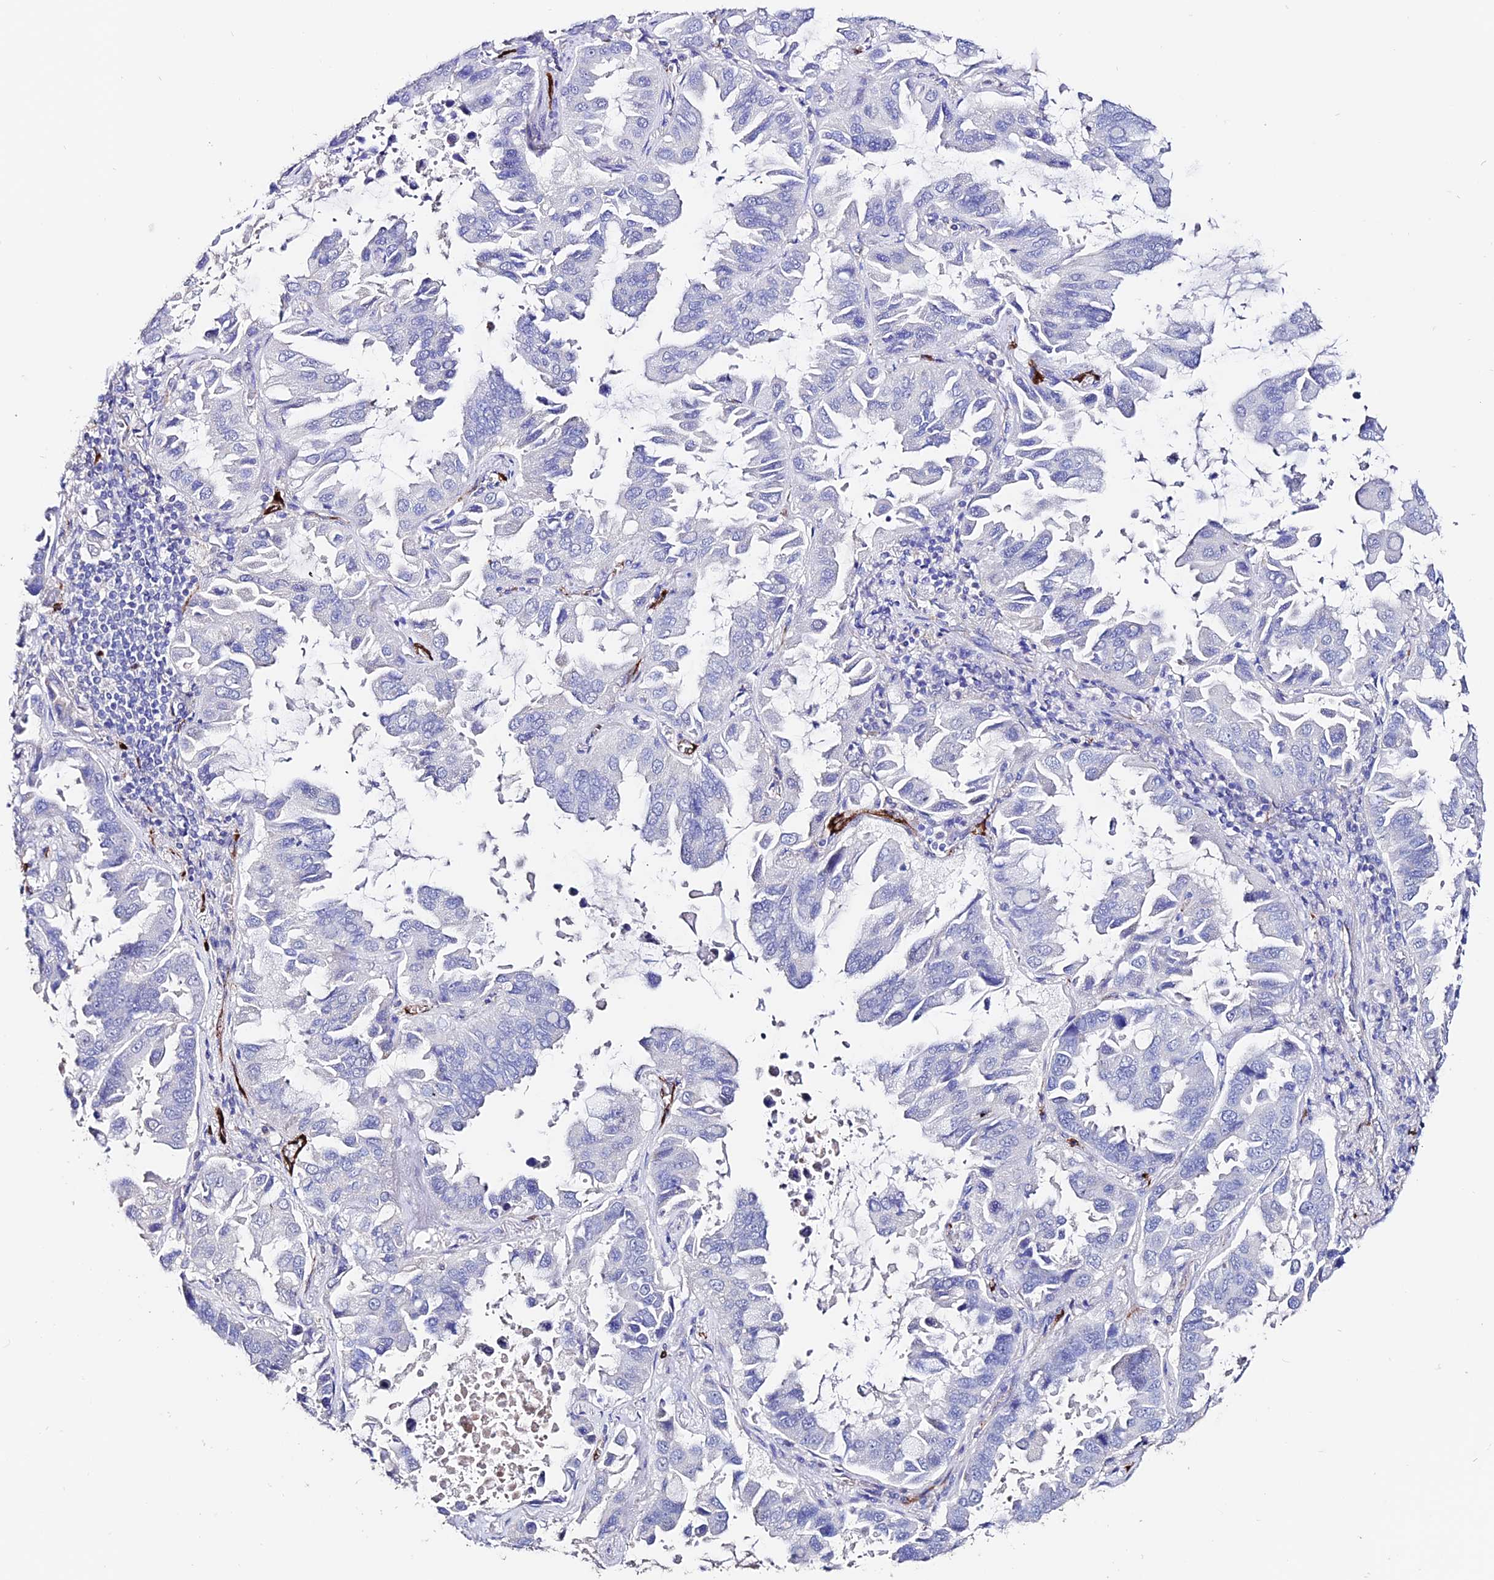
{"staining": {"intensity": "negative", "quantity": "none", "location": "none"}, "tissue": "lung cancer", "cell_type": "Tumor cells", "image_type": "cancer", "snomed": [{"axis": "morphology", "description": "Adenocarcinoma, NOS"}, {"axis": "topography", "description": "Lung"}], "caption": "Tumor cells show no significant protein positivity in adenocarcinoma (lung).", "gene": "ESM1", "patient": {"sex": "male", "age": 64}}